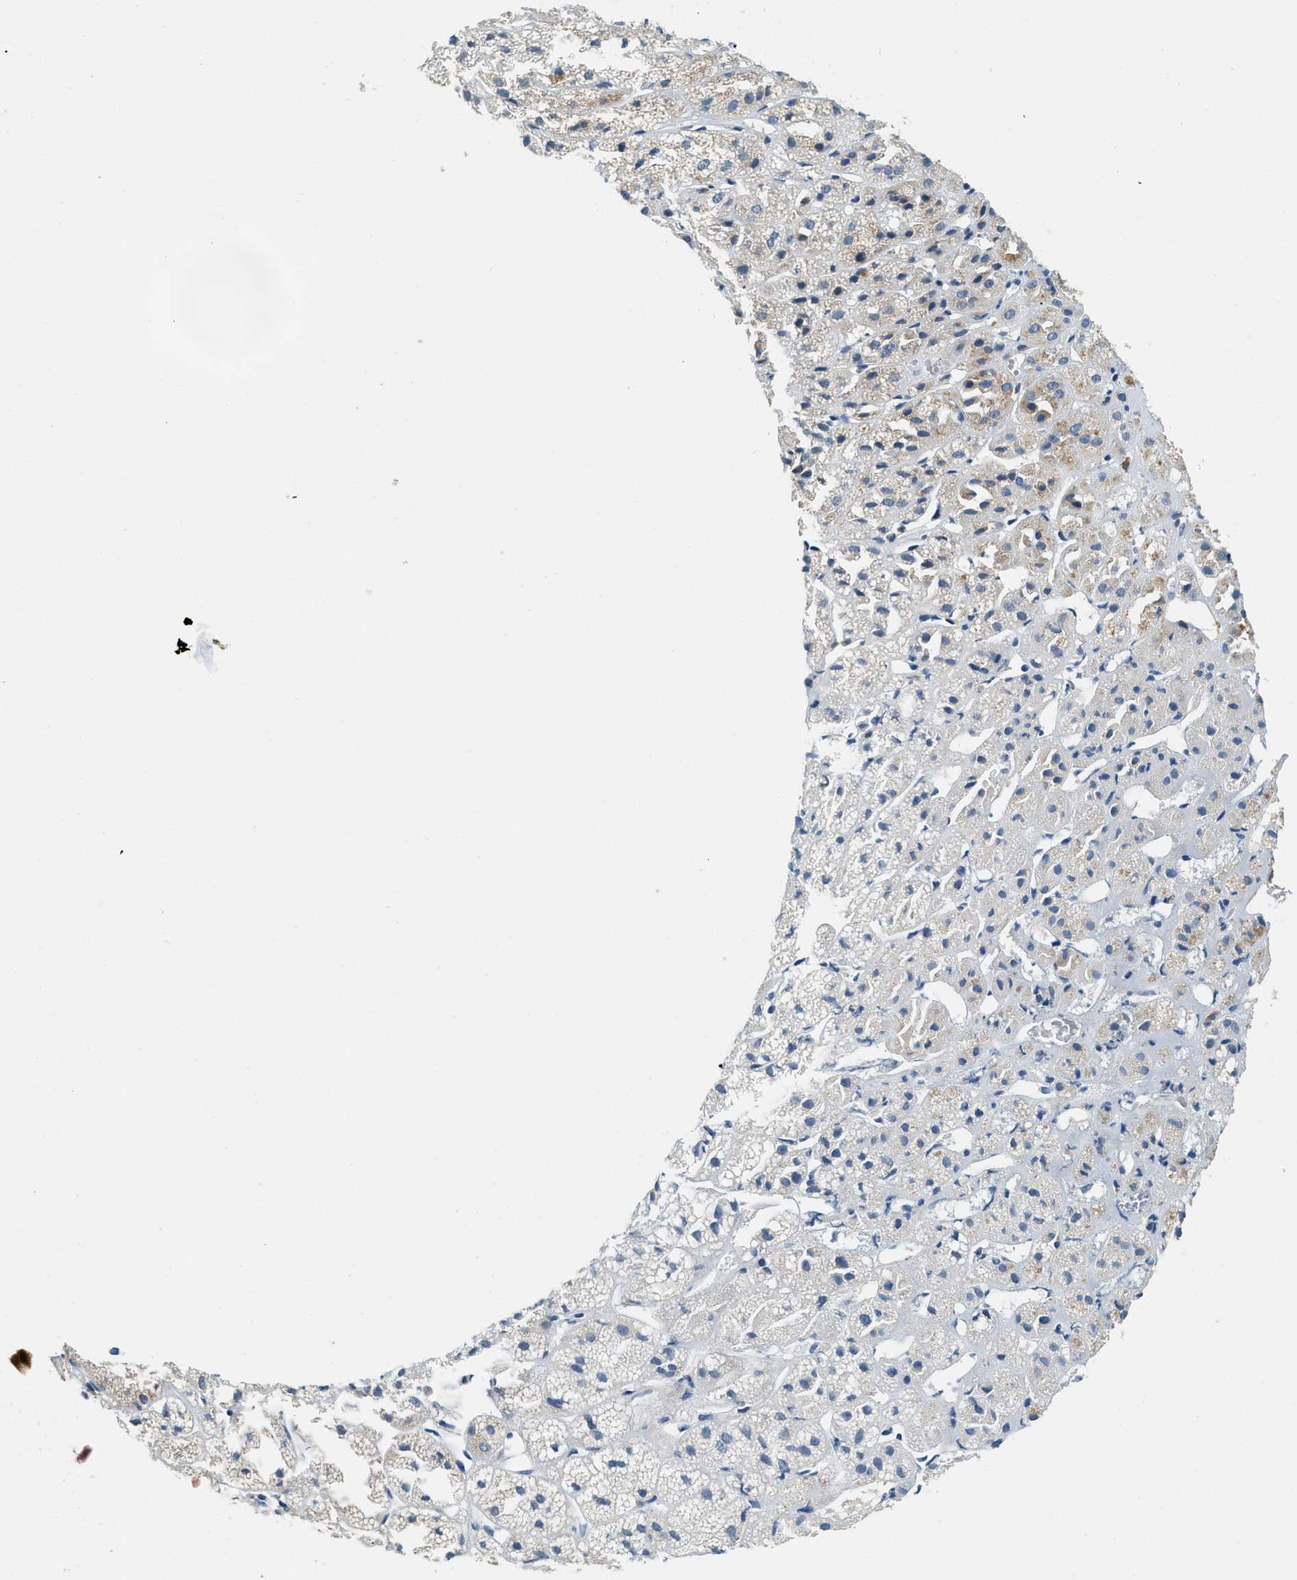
{"staining": {"intensity": "weak", "quantity": "25%-75%", "location": "cytoplasmic/membranous"}, "tissue": "adrenal gland", "cell_type": "Glandular cells", "image_type": "normal", "snomed": [{"axis": "morphology", "description": "Normal tissue, NOS"}, {"axis": "topography", "description": "Adrenal gland"}], "caption": "Weak cytoplasmic/membranous protein staining is seen in approximately 25%-75% of glandular cells in adrenal gland.", "gene": "BCAP31", "patient": {"sex": "female", "age": 71}}